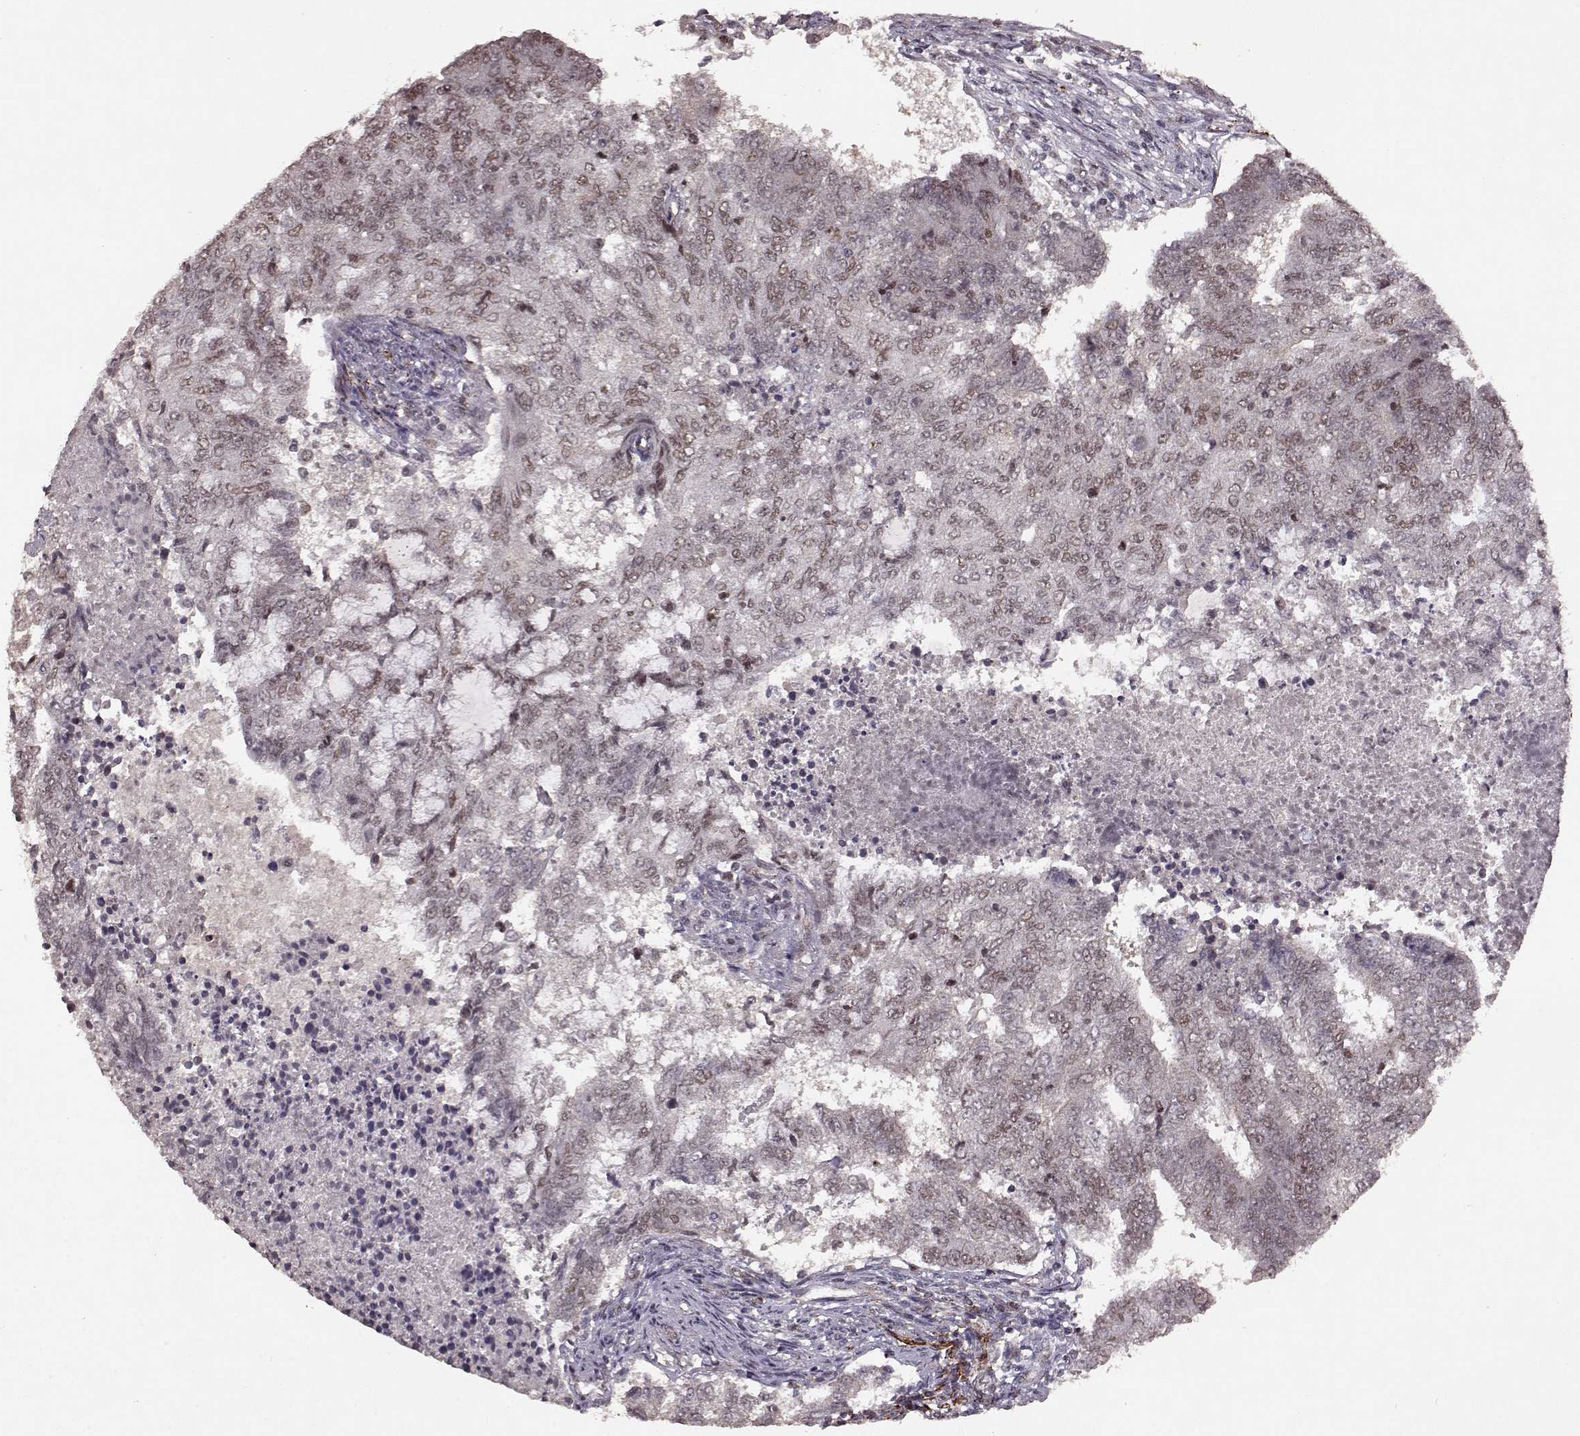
{"staining": {"intensity": "weak", "quantity": ">75%", "location": "nuclear"}, "tissue": "endometrial cancer", "cell_type": "Tumor cells", "image_type": "cancer", "snomed": [{"axis": "morphology", "description": "Adenocarcinoma, NOS"}, {"axis": "topography", "description": "Endometrium"}], "caption": "Immunohistochemical staining of endometrial cancer (adenocarcinoma) exhibits low levels of weak nuclear protein positivity in about >75% of tumor cells. (brown staining indicates protein expression, while blue staining denotes nuclei).", "gene": "RRAGD", "patient": {"sex": "female", "age": 65}}